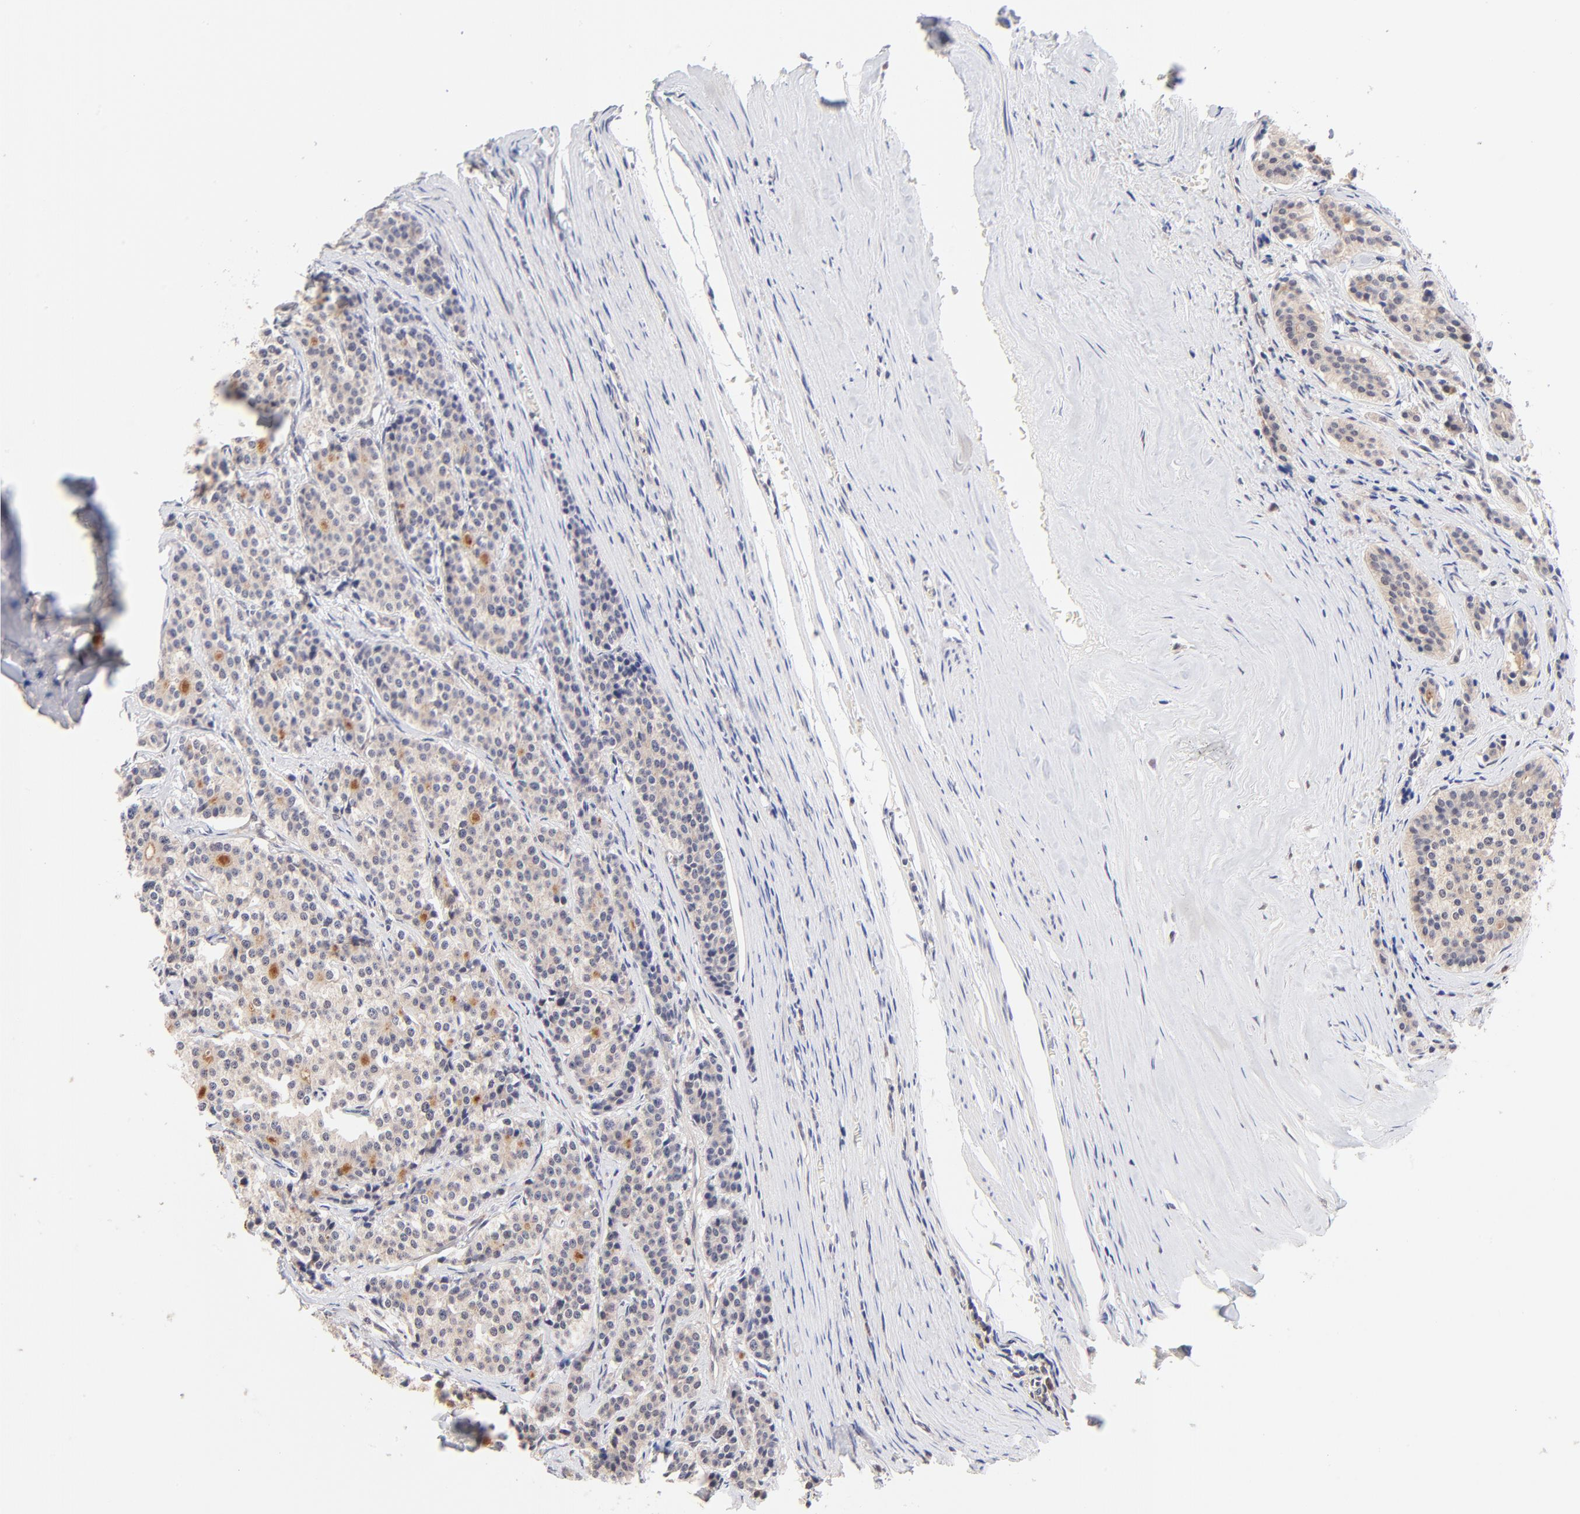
{"staining": {"intensity": "weak", "quantity": ">75%", "location": "cytoplasmic/membranous"}, "tissue": "carcinoid", "cell_type": "Tumor cells", "image_type": "cancer", "snomed": [{"axis": "morphology", "description": "Carcinoid, malignant, NOS"}, {"axis": "topography", "description": "Small intestine"}], "caption": "Carcinoid stained for a protein reveals weak cytoplasmic/membranous positivity in tumor cells.", "gene": "TXNL1", "patient": {"sex": "male", "age": 63}}